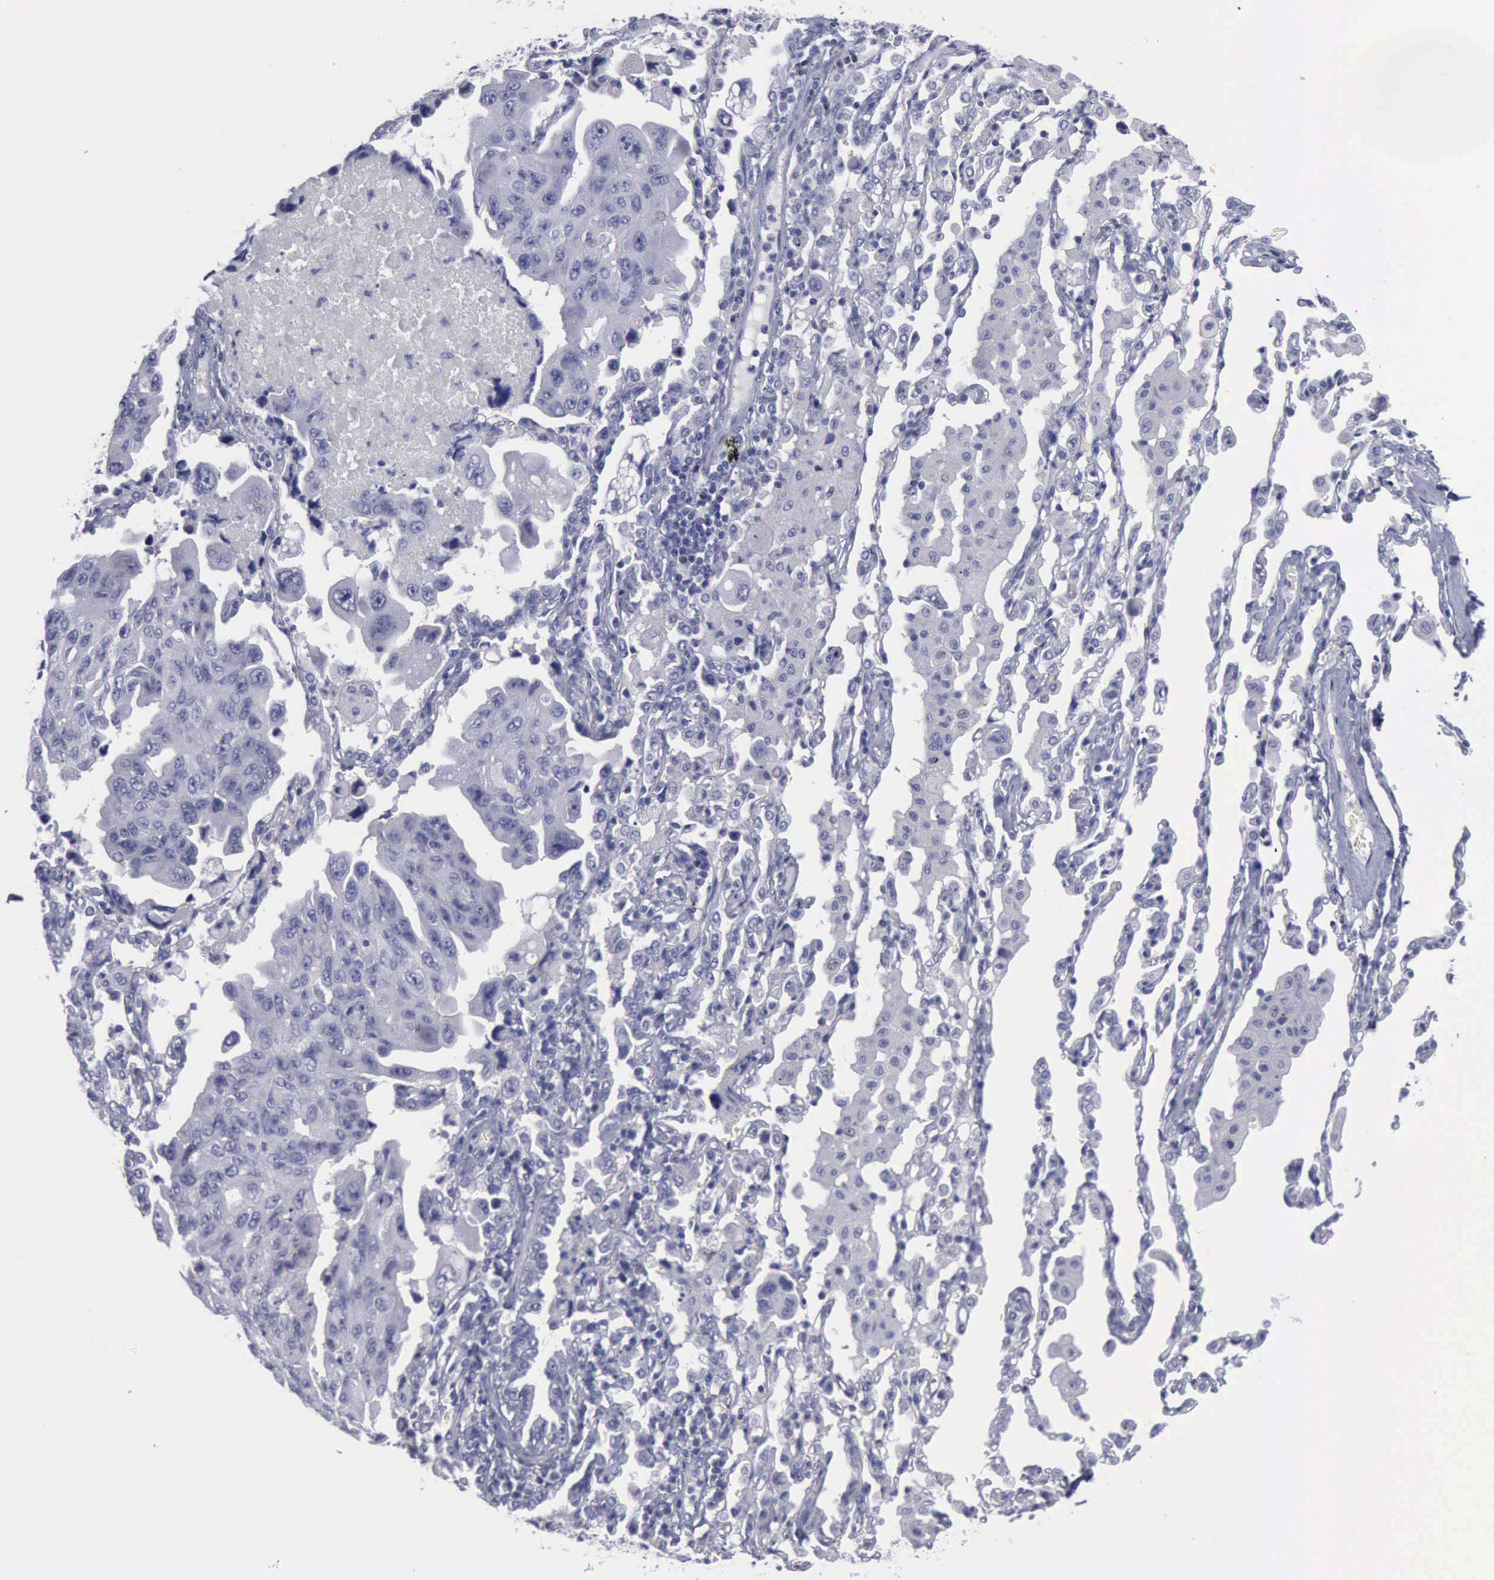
{"staining": {"intensity": "negative", "quantity": "none", "location": "none"}, "tissue": "lung cancer", "cell_type": "Tumor cells", "image_type": "cancer", "snomed": [{"axis": "morphology", "description": "Adenocarcinoma, NOS"}, {"axis": "topography", "description": "Lung"}], "caption": "DAB (3,3'-diaminobenzidine) immunohistochemical staining of human adenocarcinoma (lung) displays no significant positivity in tumor cells.", "gene": "SATB2", "patient": {"sex": "male", "age": 64}}